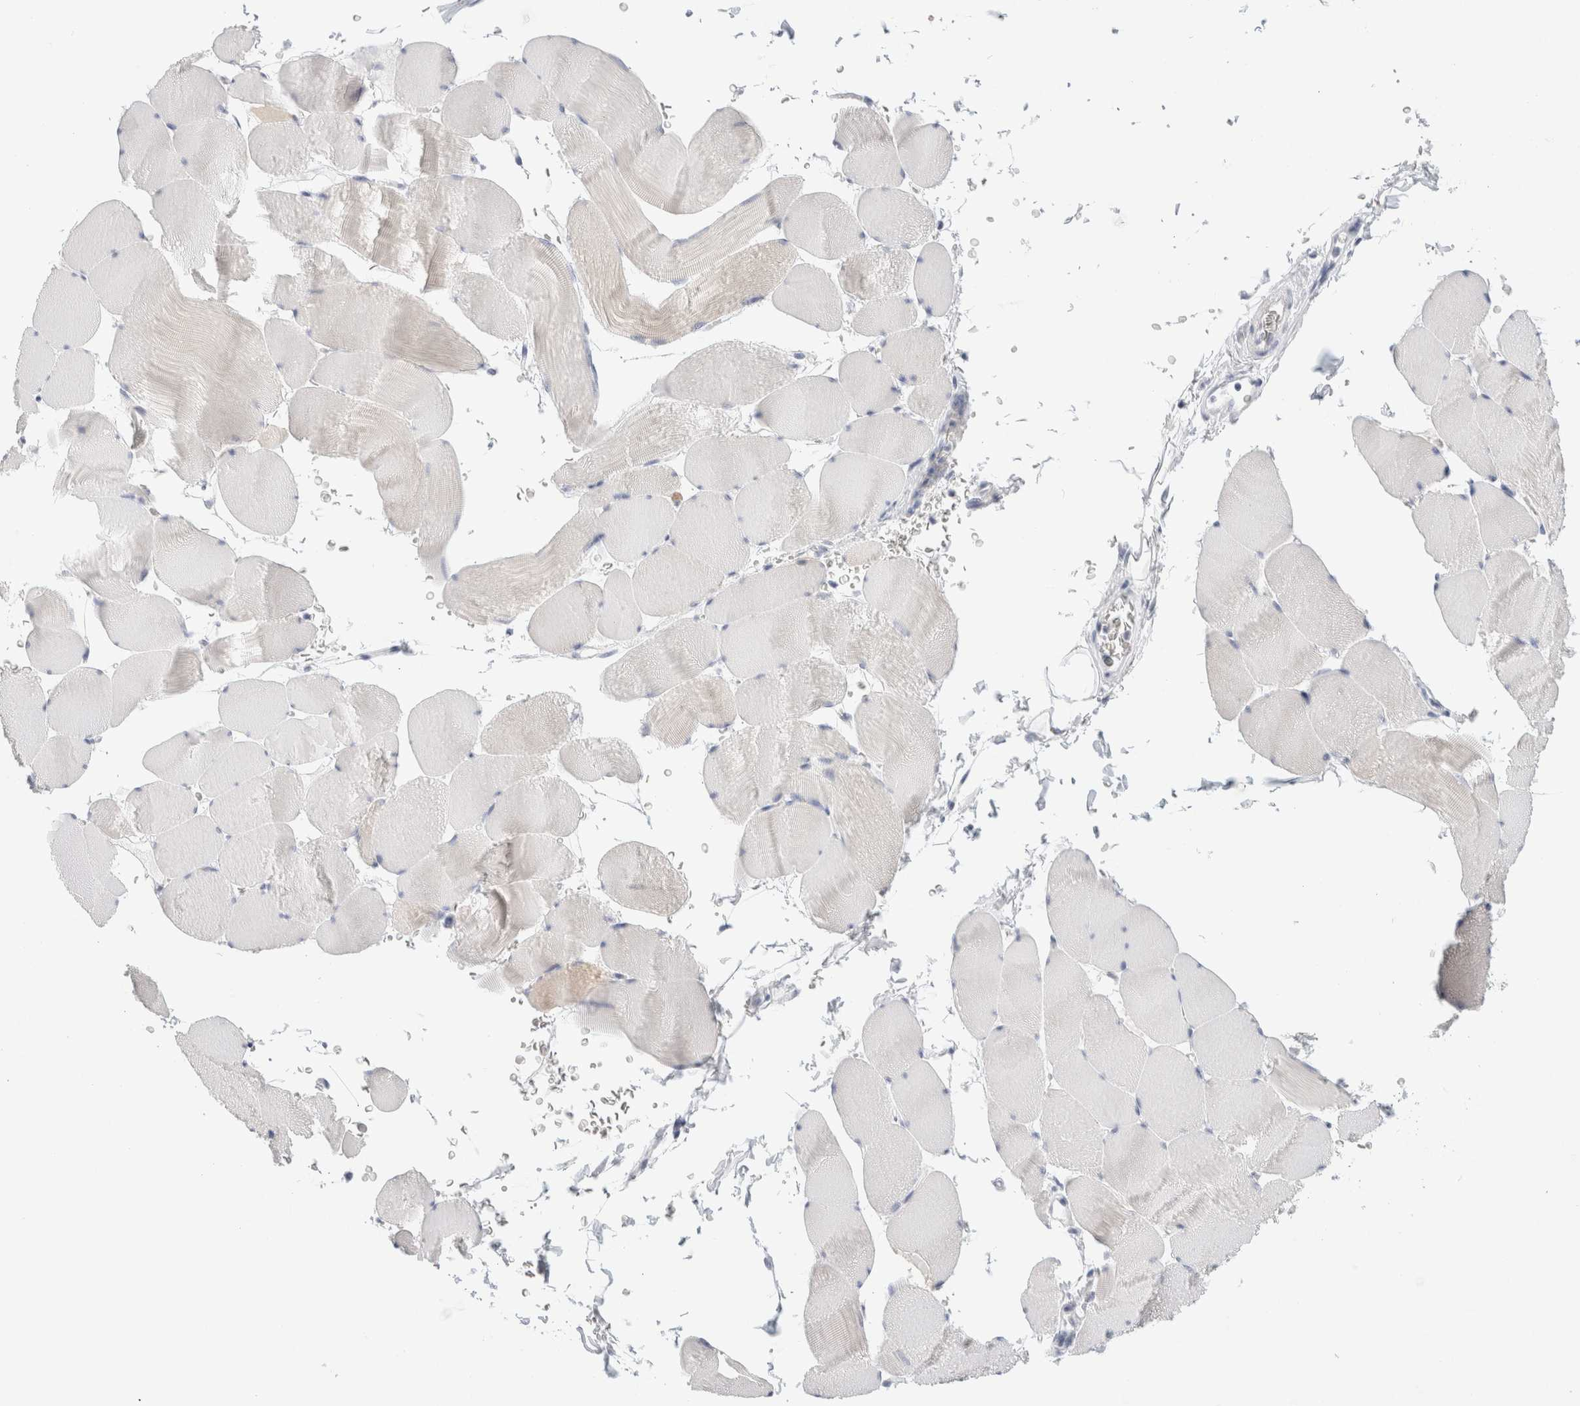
{"staining": {"intensity": "weak", "quantity": "<25%", "location": "cytoplasmic/membranous"}, "tissue": "skeletal muscle", "cell_type": "Myocytes", "image_type": "normal", "snomed": [{"axis": "morphology", "description": "Normal tissue, NOS"}, {"axis": "topography", "description": "Skeletal muscle"}], "caption": "The IHC micrograph has no significant positivity in myocytes of skeletal muscle.", "gene": "RTN4", "patient": {"sex": "male", "age": 62}}